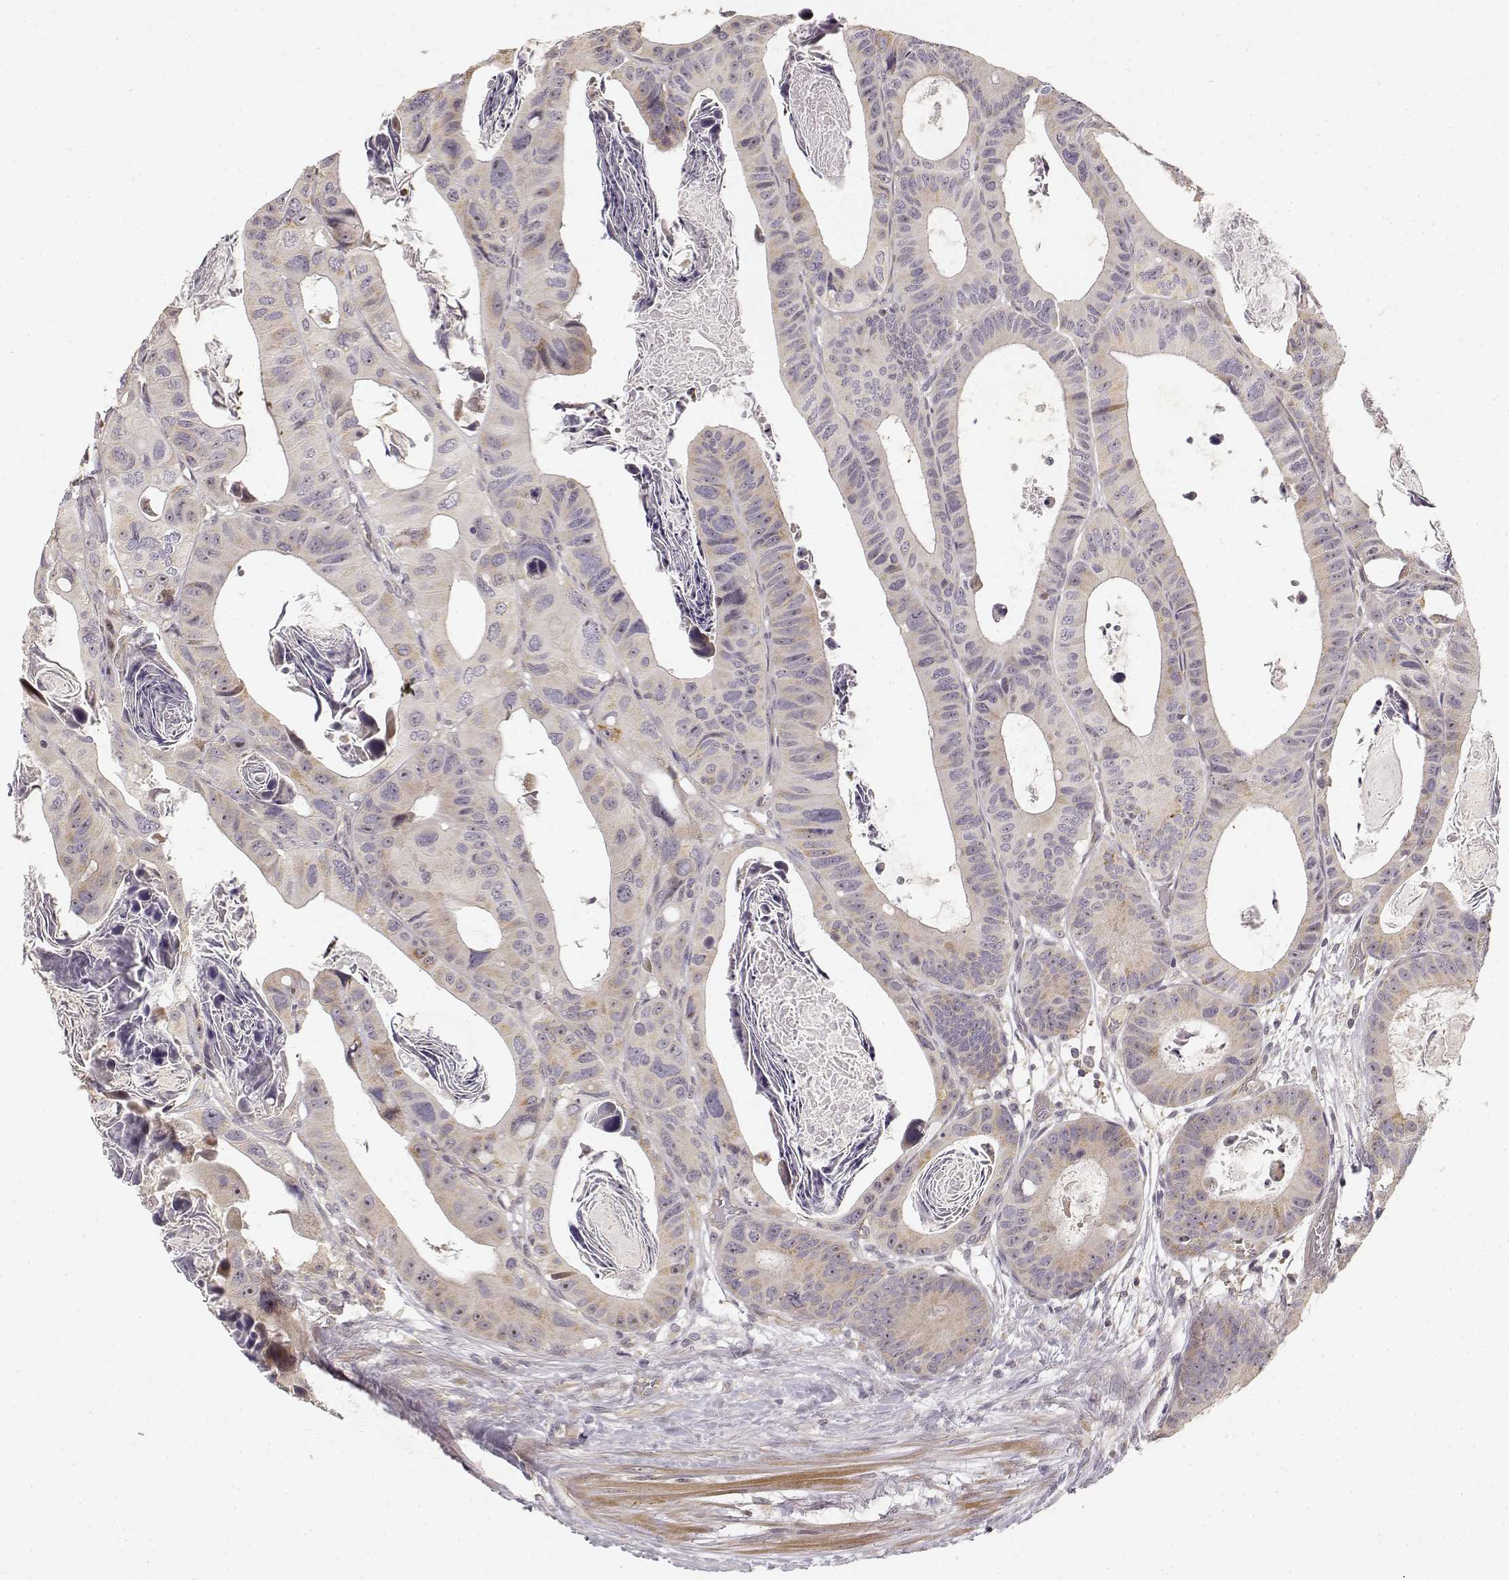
{"staining": {"intensity": "weak", "quantity": "<25%", "location": "cytoplasmic/membranous"}, "tissue": "colorectal cancer", "cell_type": "Tumor cells", "image_type": "cancer", "snomed": [{"axis": "morphology", "description": "Adenocarcinoma, NOS"}, {"axis": "topography", "description": "Rectum"}], "caption": "Adenocarcinoma (colorectal) was stained to show a protein in brown. There is no significant positivity in tumor cells.", "gene": "MED12L", "patient": {"sex": "male", "age": 64}}